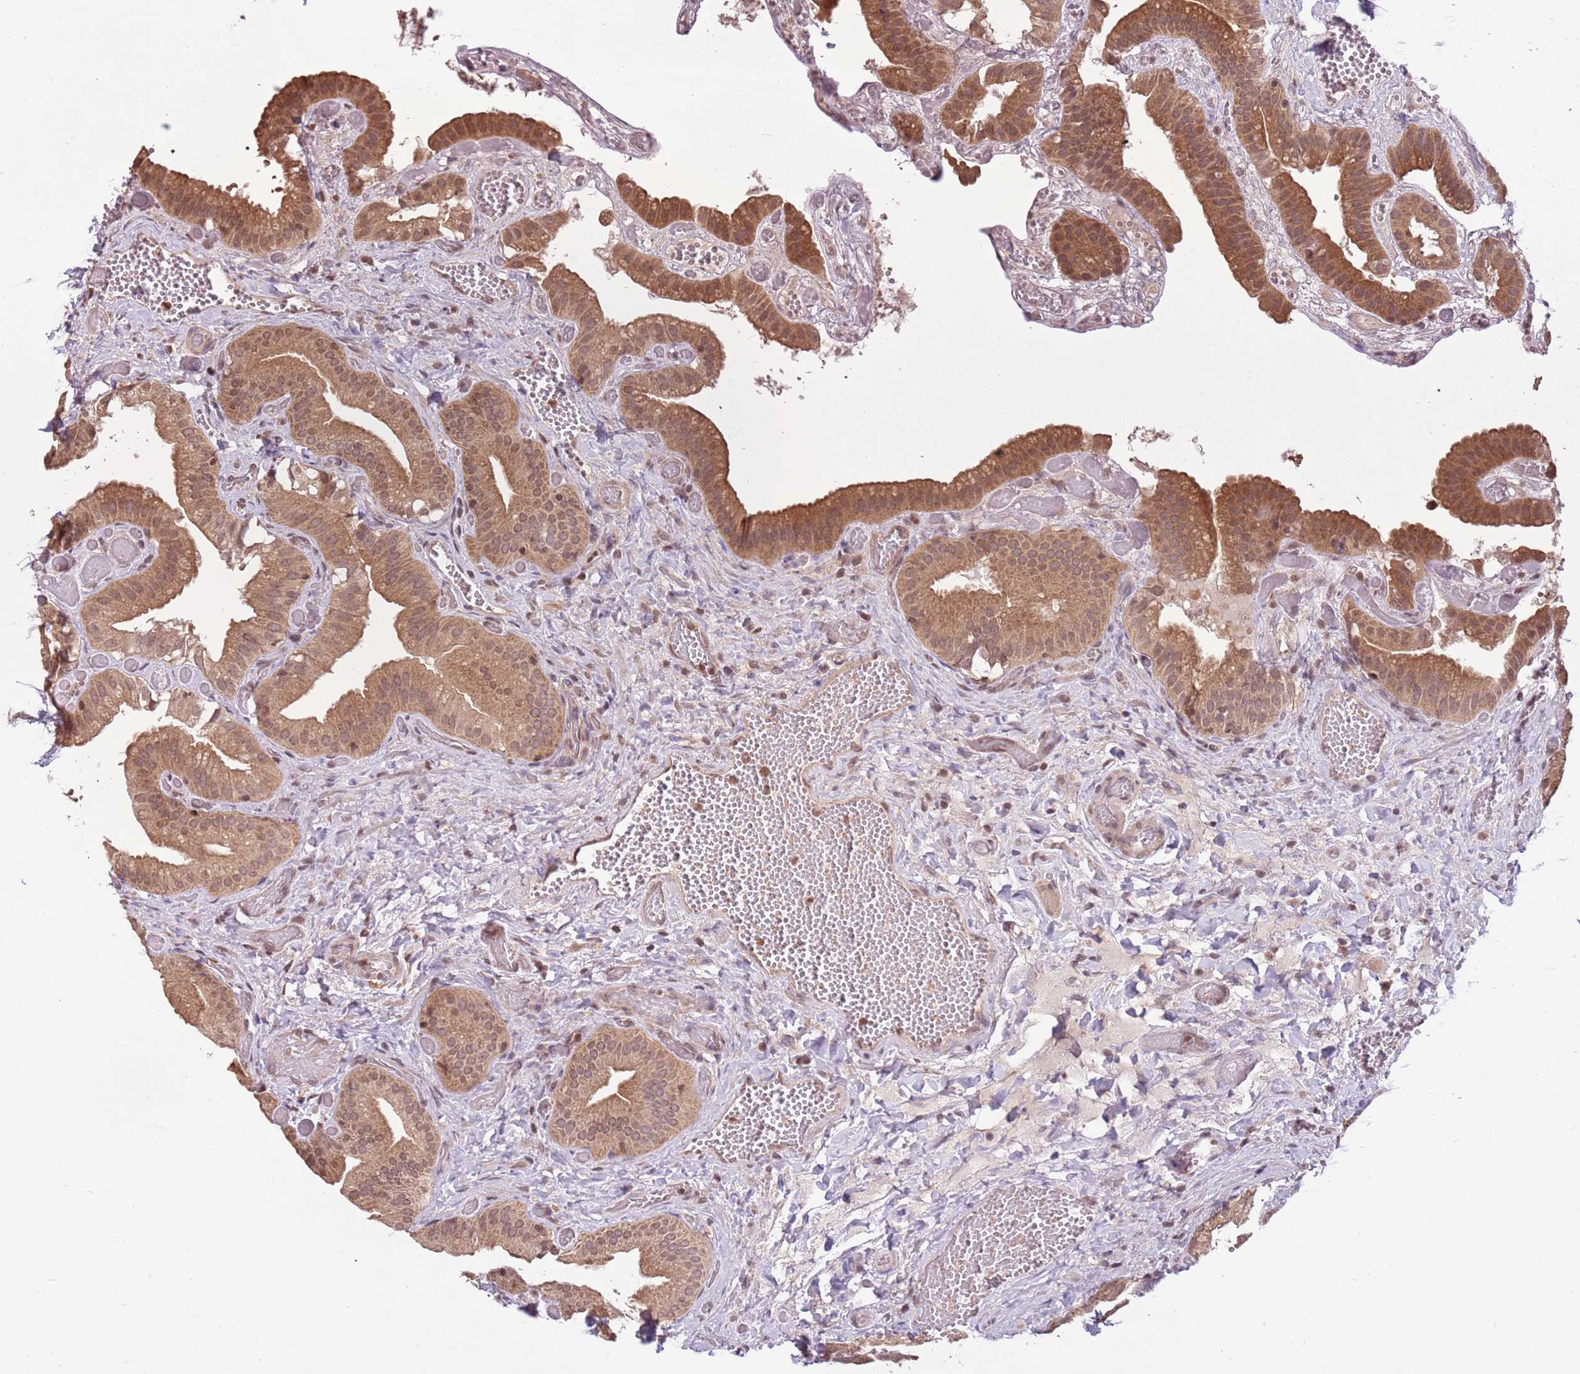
{"staining": {"intensity": "moderate", "quantity": ">75%", "location": "cytoplasmic/membranous"}, "tissue": "gallbladder", "cell_type": "Glandular cells", "image_type": "normal", "snomed": [{"axis": "morphology", "description": "Normal tissue, NOS"}, {"axis": "topography", "description": "Gallbladder"}], "caption": "High-power microscopy captured an immunohistochemistry histopathology image of normal gallbladder, revealing moderate cytoplasmic/membranous expression in approximately >75% of glandular cells.", "gene": "CAPN9", "patient": {"sex": "female", "age": 64}}